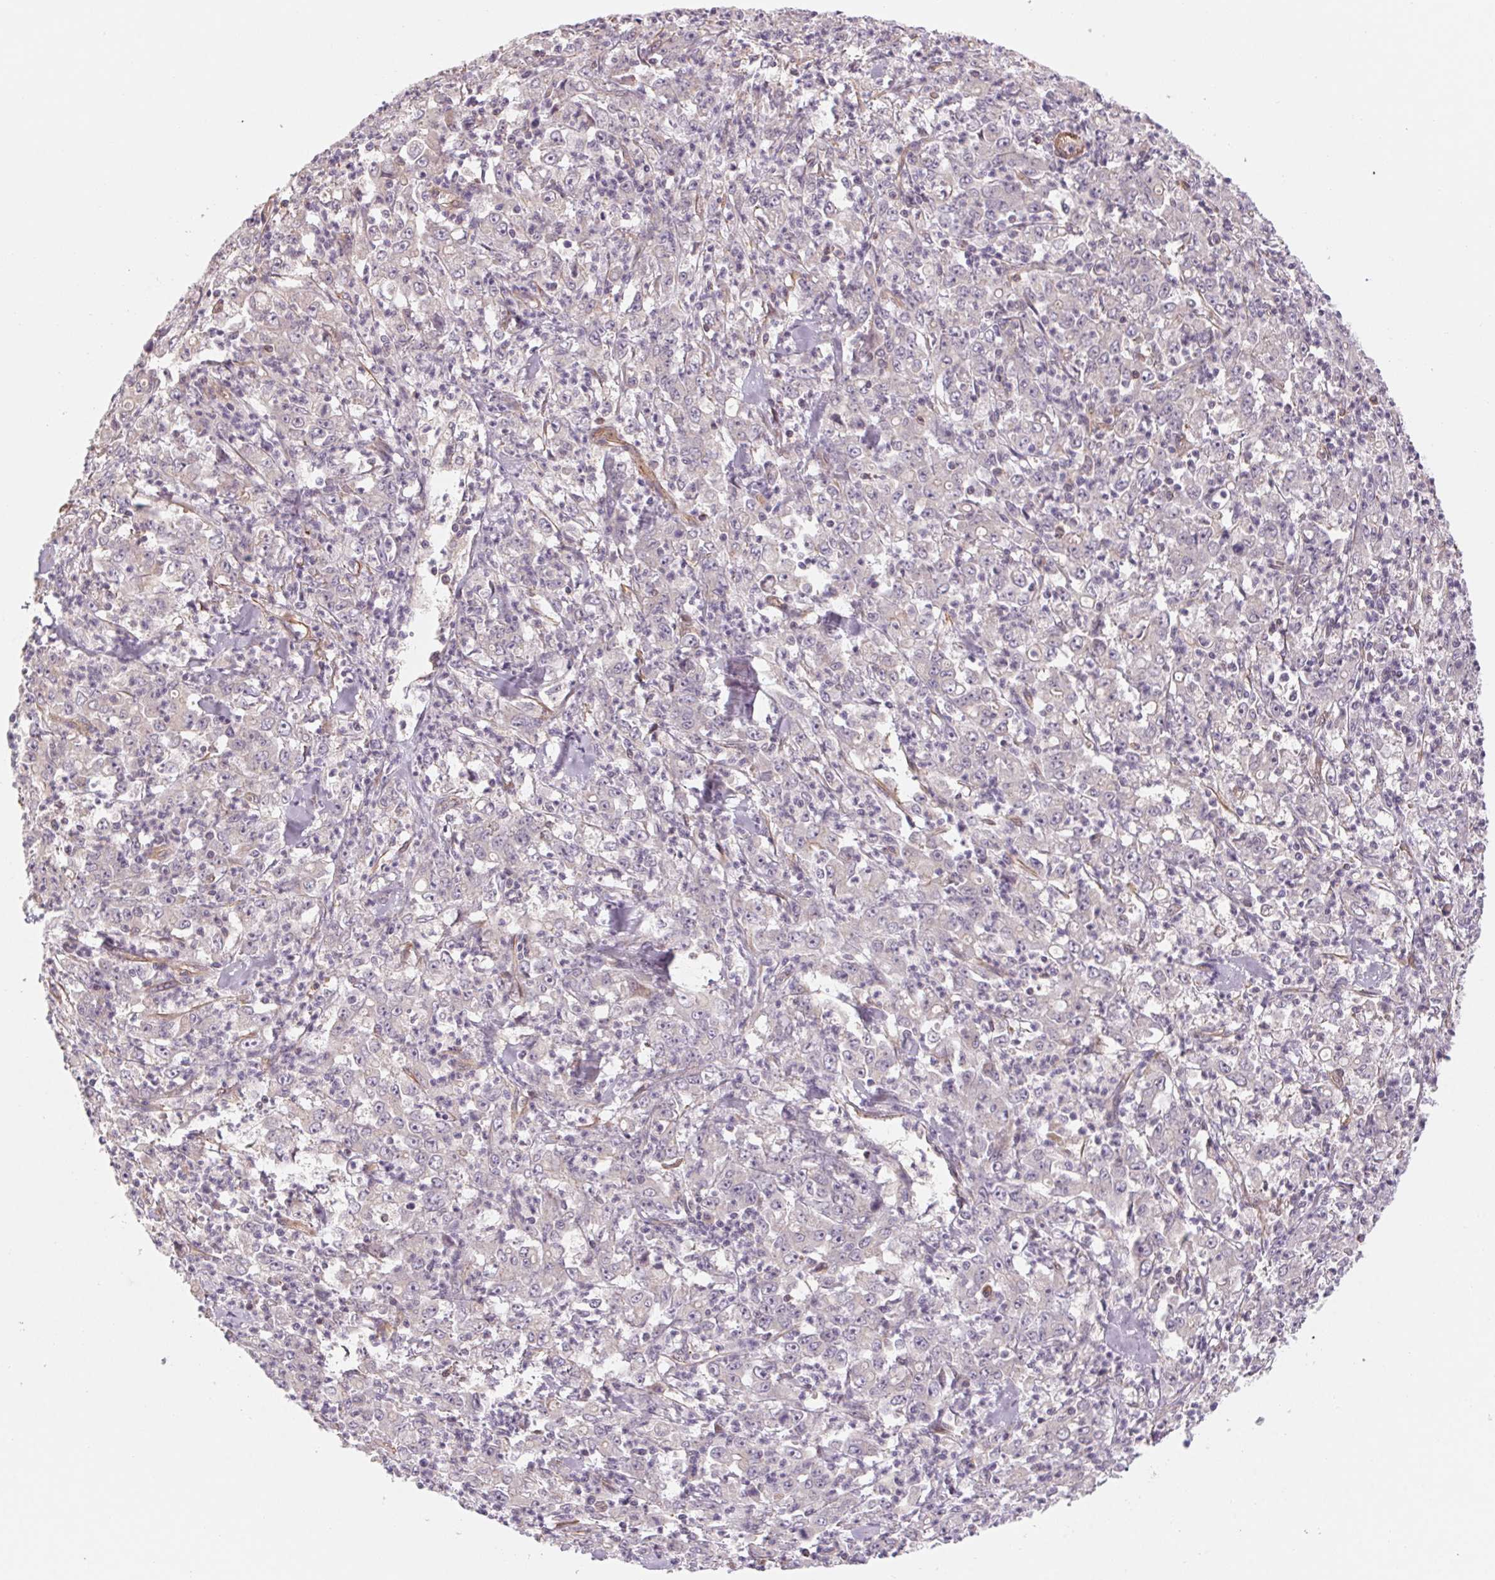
{"staining": {"intensity": "negative", "quantity": "none", "location": "none"}, "tissue": "stomach cancer", "cell_type": "Tumor cells", "image_type": "cancer", "snomed": [{"axis": "morphology", "description": "Adenocarcinoma, NOS"}, {"axis": "topography", "description": "Stomach, lower"}], "caption": "This micrograph is of stomach adenocarcinoma stained with immunohistochemistry (IHC) to label a protein in brown with the nuclei are counter-stained blue. There is no staining in tumor cells.", "gene": "CCDC112", "patient": {"sex": "female", "age": 71}}